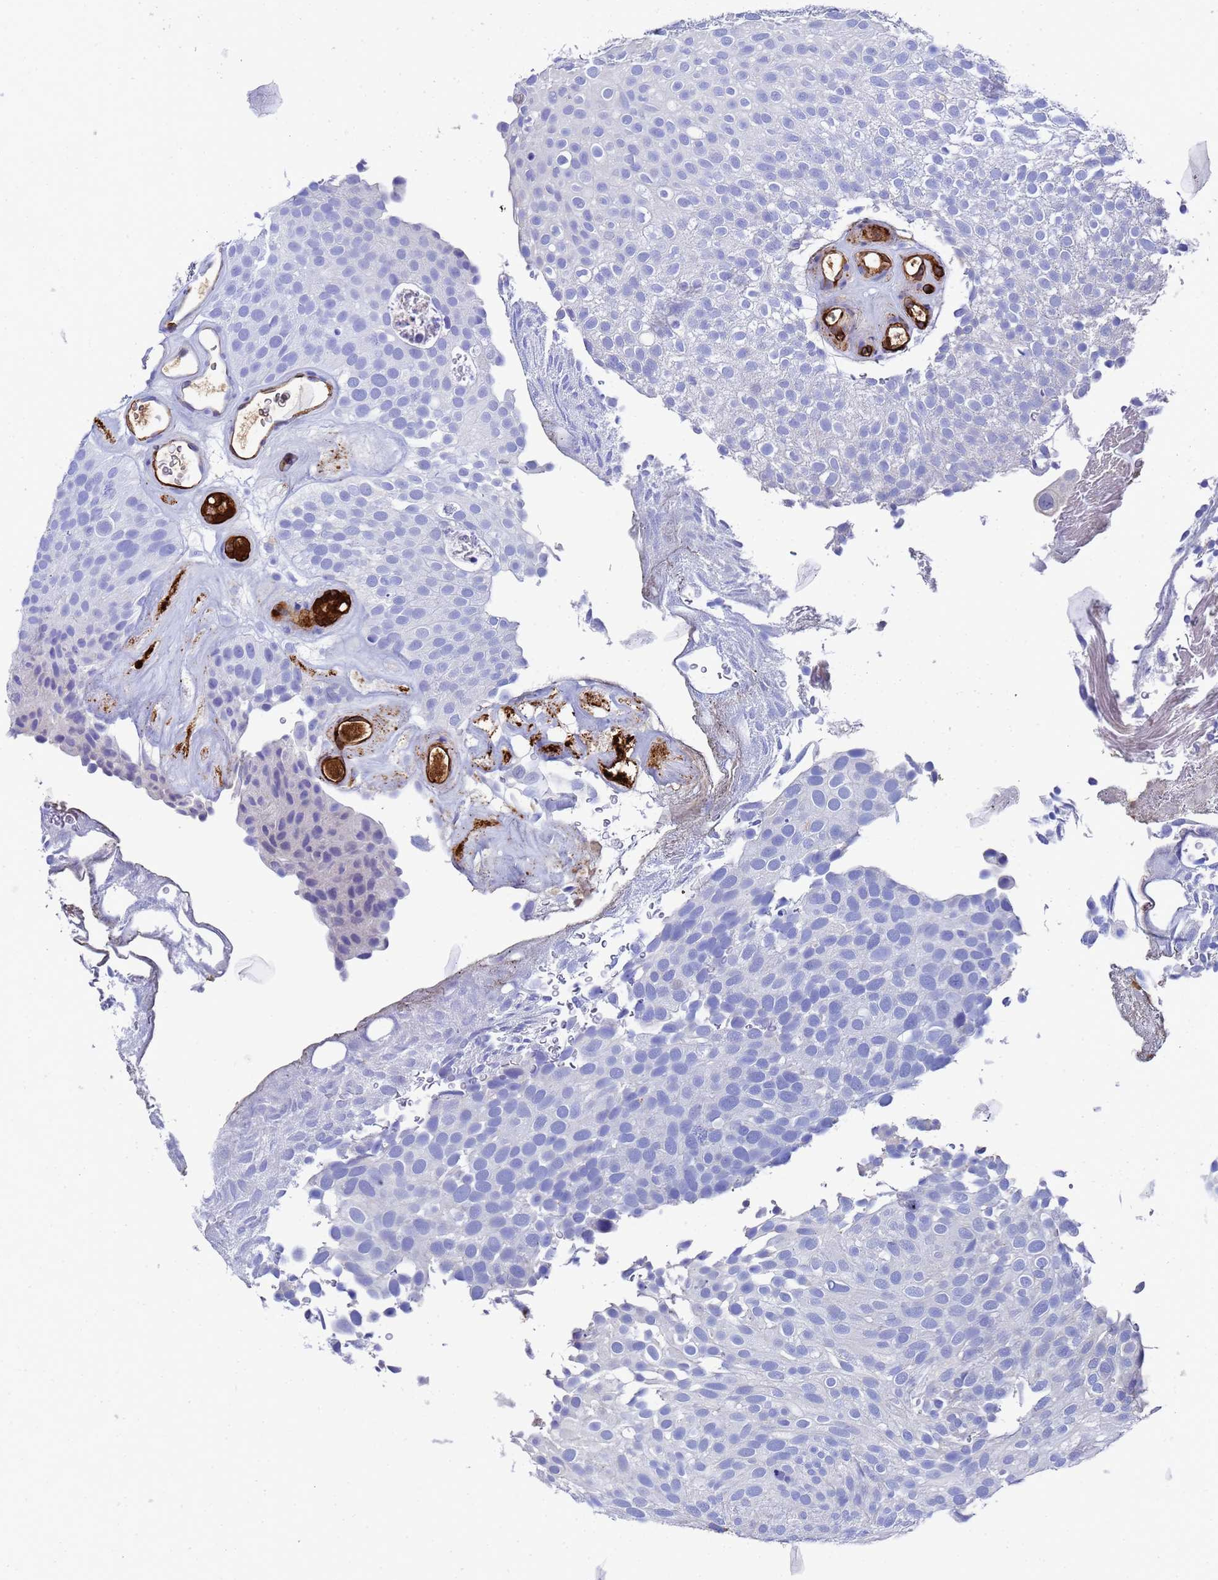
{"staining": {"intensity": "negative", "quantity": "none", "location": "none"}, "tissue": "urothelial cancer", "cell_type": "Tumor cells", "image_type": "cancer", "snomed": [{"axis": "morphology", "description": "Urothelial carcinoma, Low grade"}, {"axis": "topography", "description": "Urinary bladder"}], "caption": "IHC photomicrograph of neoplastic tissue: urothelial cancer stained with DAB (3,3'-diaminobenzidine) displays no significant protein expression in tumor cells.", "gene": "ADIPOQ", "patient": {"sex": "male", "age": 78}}